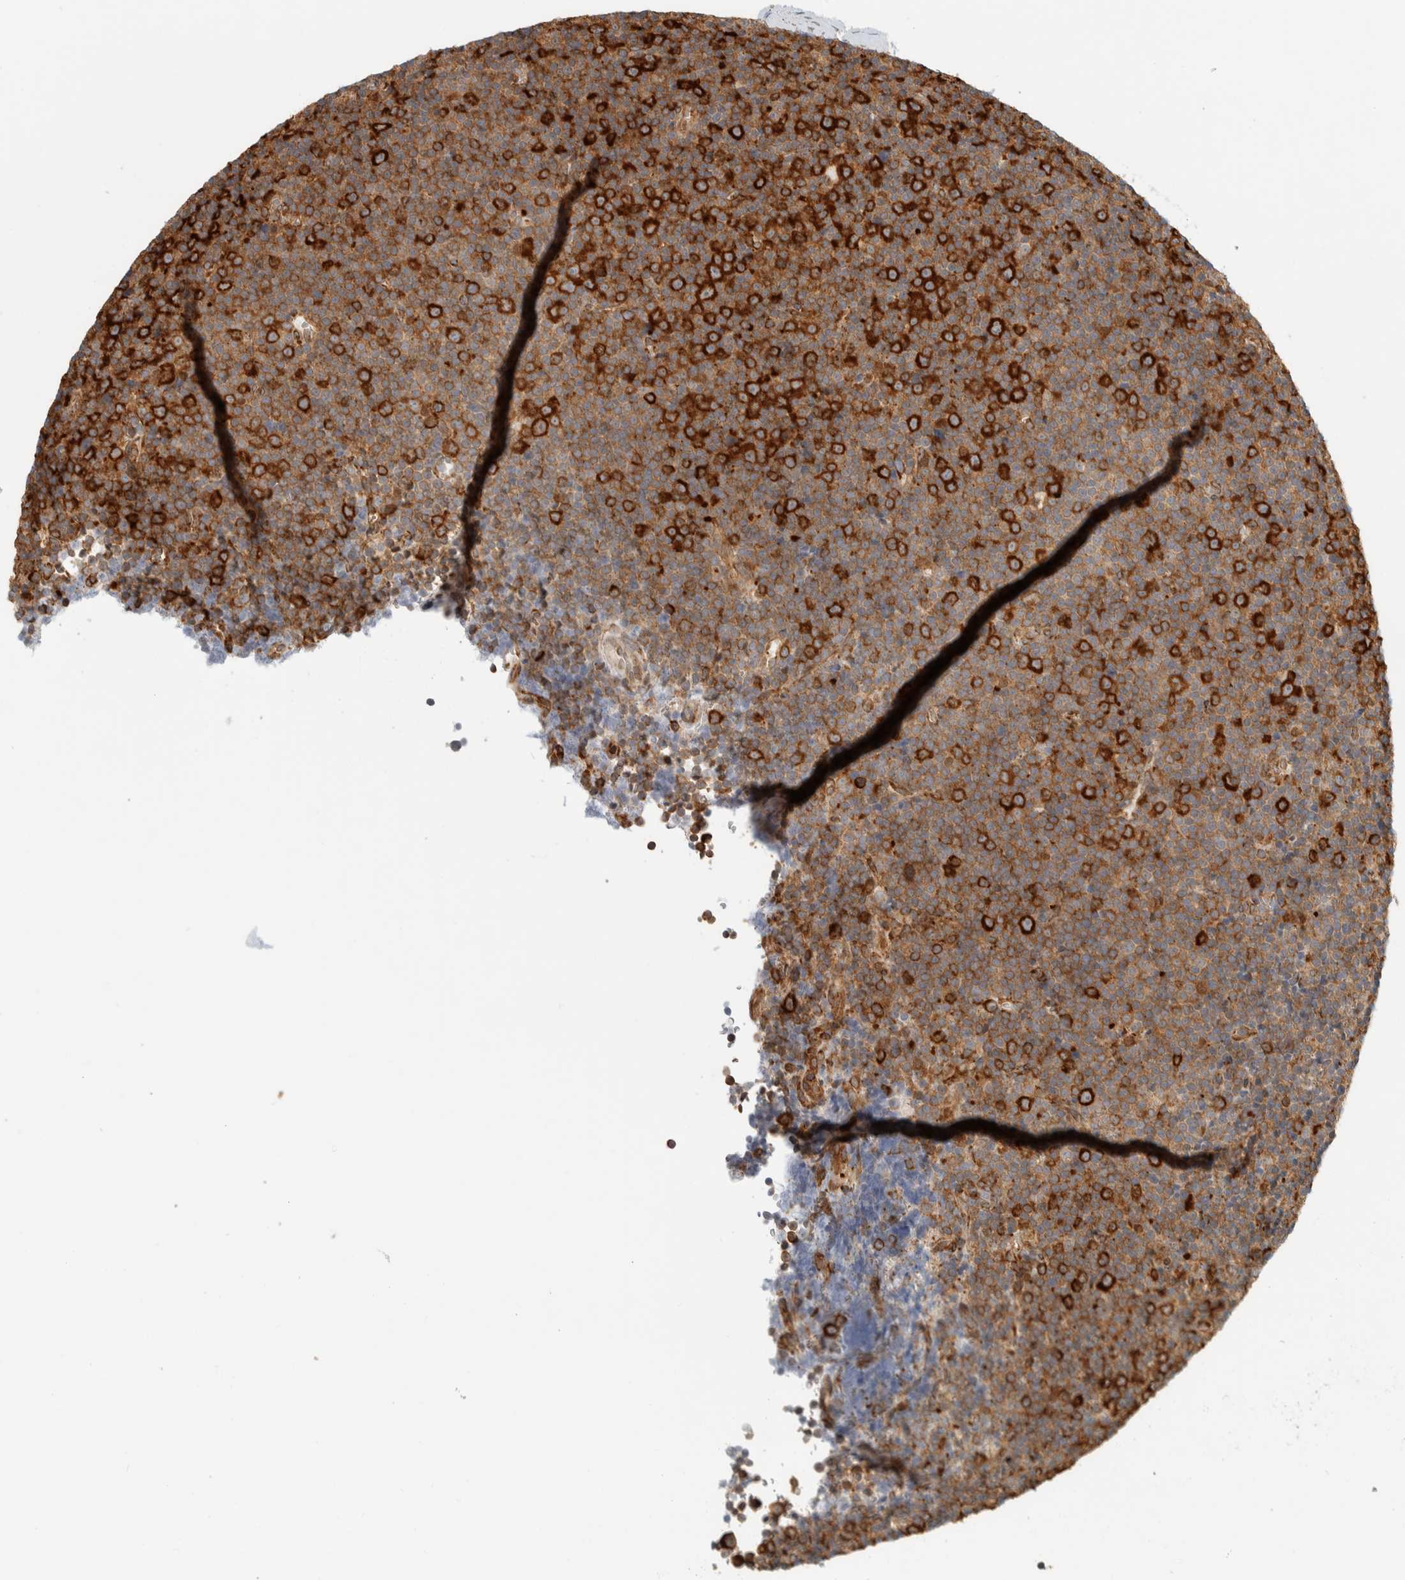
{"staining": {"intensity": "strong", "quantity": ">75%", "location": "cytoplasmic/membranous"}, "tissue": "lymphoma", "cell_type": "Tumor cells", "image_type": "cancer", "snomed": [{"axis": "morphology", "description": "Malignant lymphoma, non-Hodgkin's type, Low grade"}, {"axis": "topography", "description": "Lymph node"}], "caption": "Strong cytoplasmic/membranous expression is present in about >75% of tumor cells in malignant lymphoma, non-Hodgkin's type (low-grade). Using DAB (3,3'-diaminobenzidine) (brown) and hematoxylin (blue) stains, captured at high magnification using brightfield microscopy.", "gene": "LLGL2", "patient": {"sex": "female", "age": 67}}